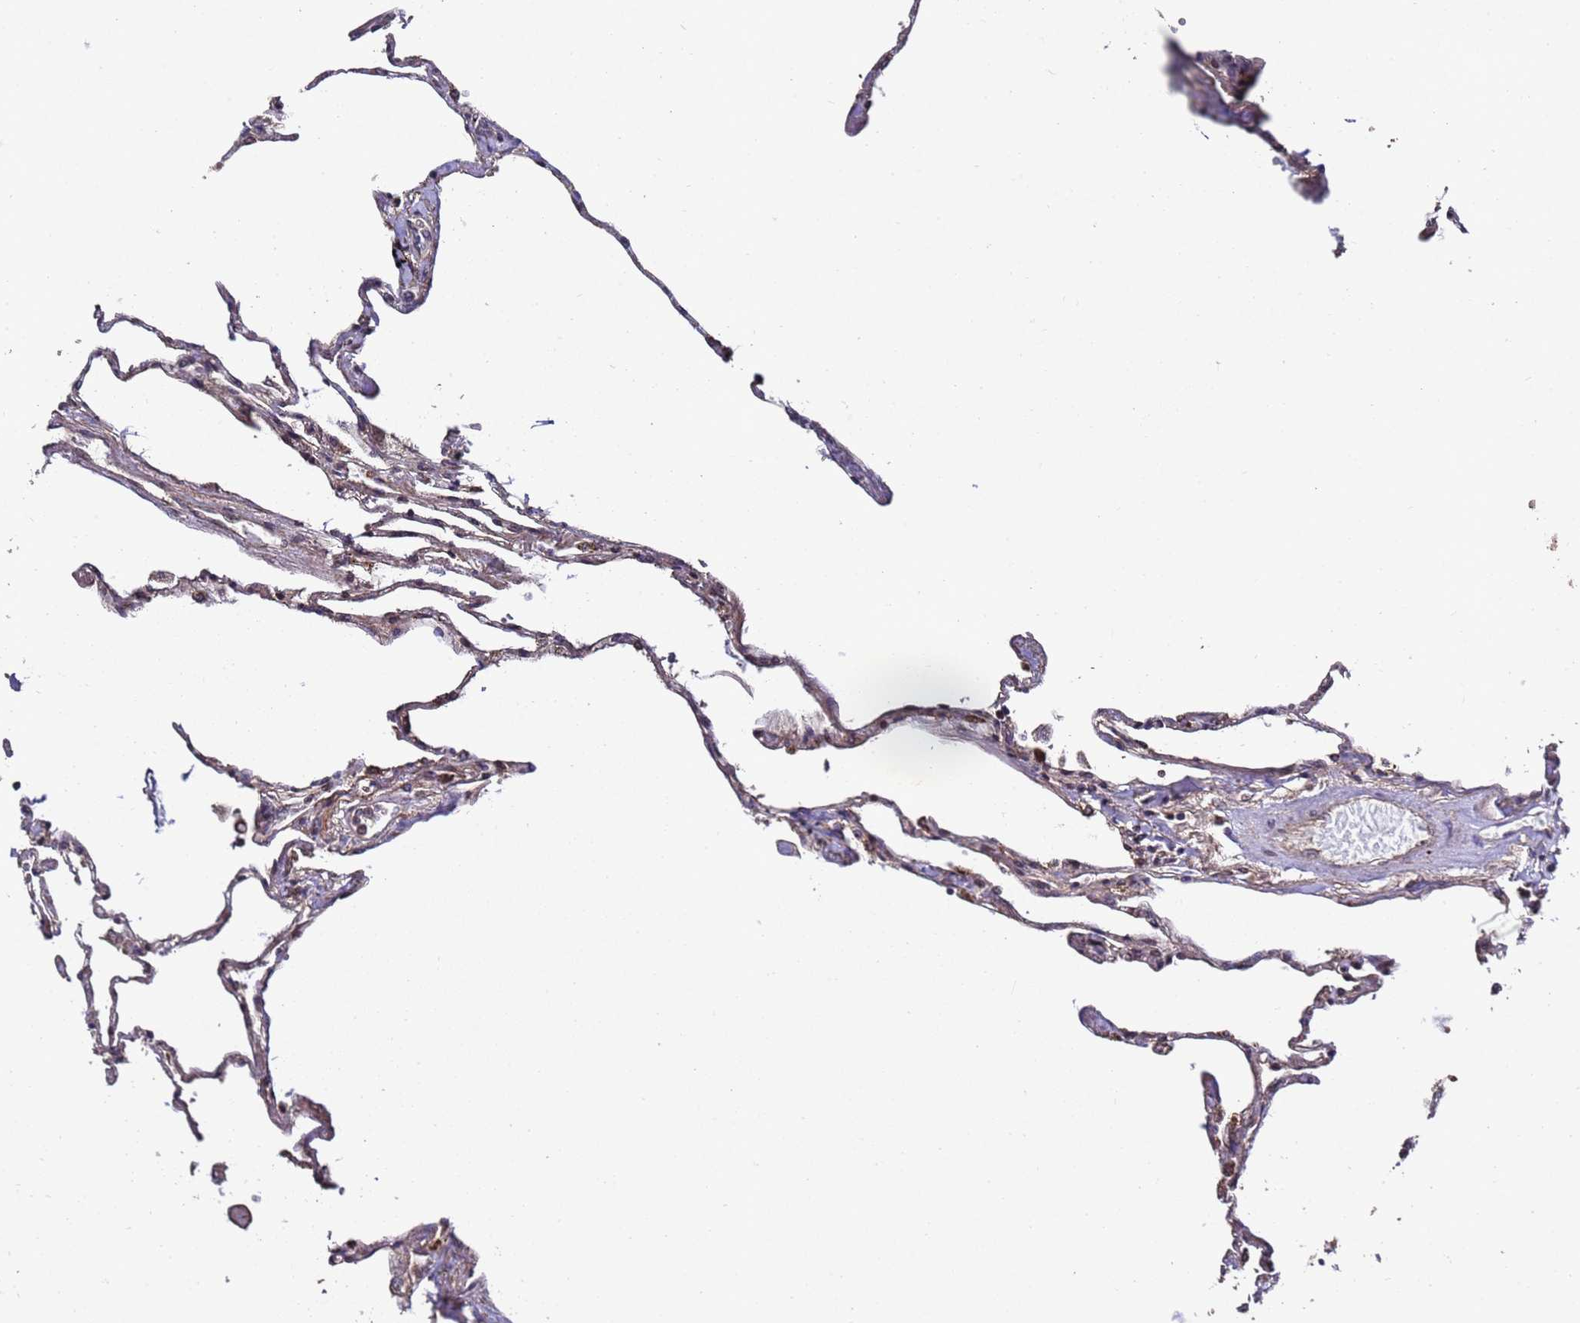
{"staining": {"intensity": "moderate", "quantity": "25%-75%", "location": "cytoplasmic/membranous"}, "tissue": "lung", "cell_type": "Alveolar cells", "image_type": "normal", "snomed": [{"axis": "morphology", "description": "Normal tissue, NOS"}, {"axis": "topography", "description": "Lung"}], "caption": "Immunohistochemistry (IHC) (DAB (3,3'-diaminobenzidine)) staining of normal lung reveals moderate cytoplasmic/membranous protein expression in about 25%-75% of alveolar cells.", "gene": "PRODH", "patient": {"sex": "female", "age": 67}}